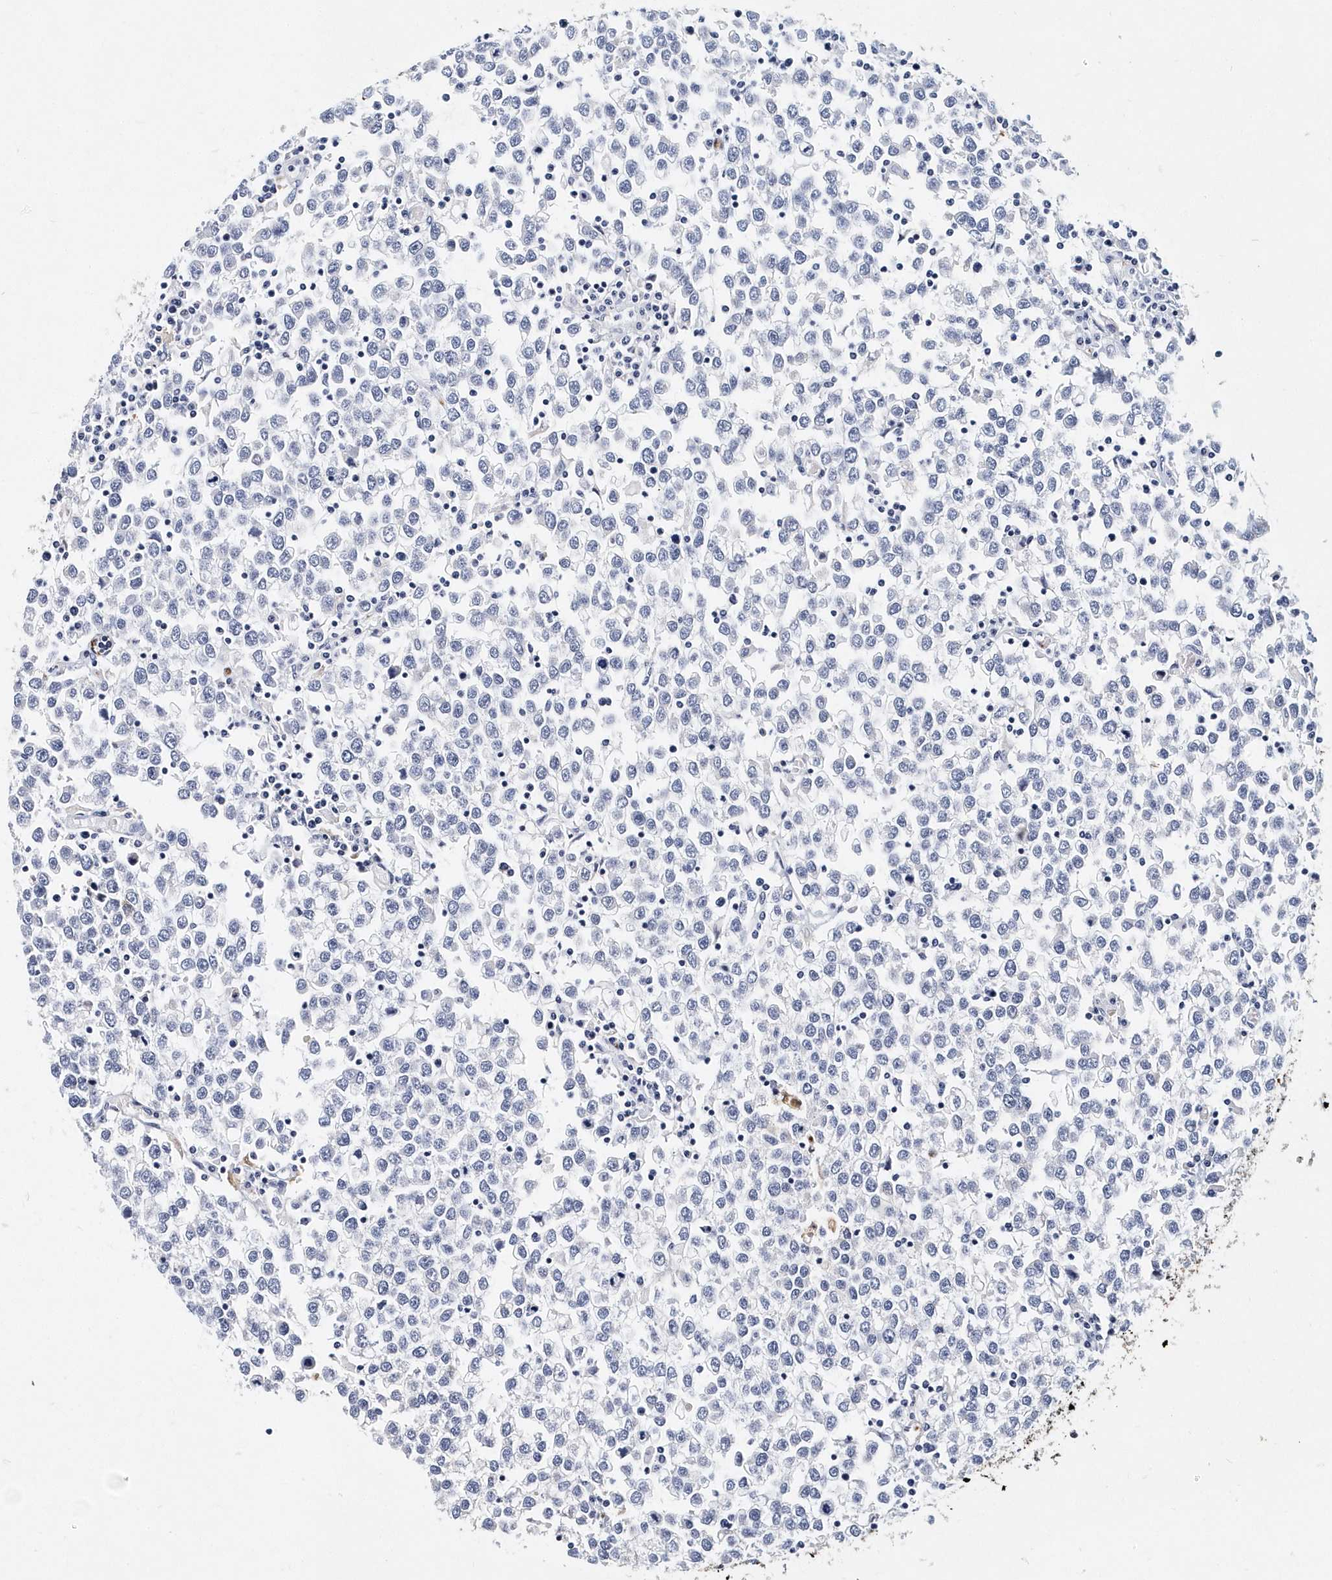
{"staining": {"intensity": "negative", "quantity": "none", "location": "none"}, "tissue": "testis cancer", "cell_type": "Tumor cells", "image_type": "cancer", "snomed": [{"axis": "morphology", "description": "Seminoma, NOS"}, {"axis": "topography", "description": "Testis"}], "caption": "DAB (3,3'-diaminobenzidine) immunohistochemical staining of testis seminoma exhibits no significant staining in tumor cells.", "gene": "ITGA2B", "patient": {"sex": "male", "age": 65}}